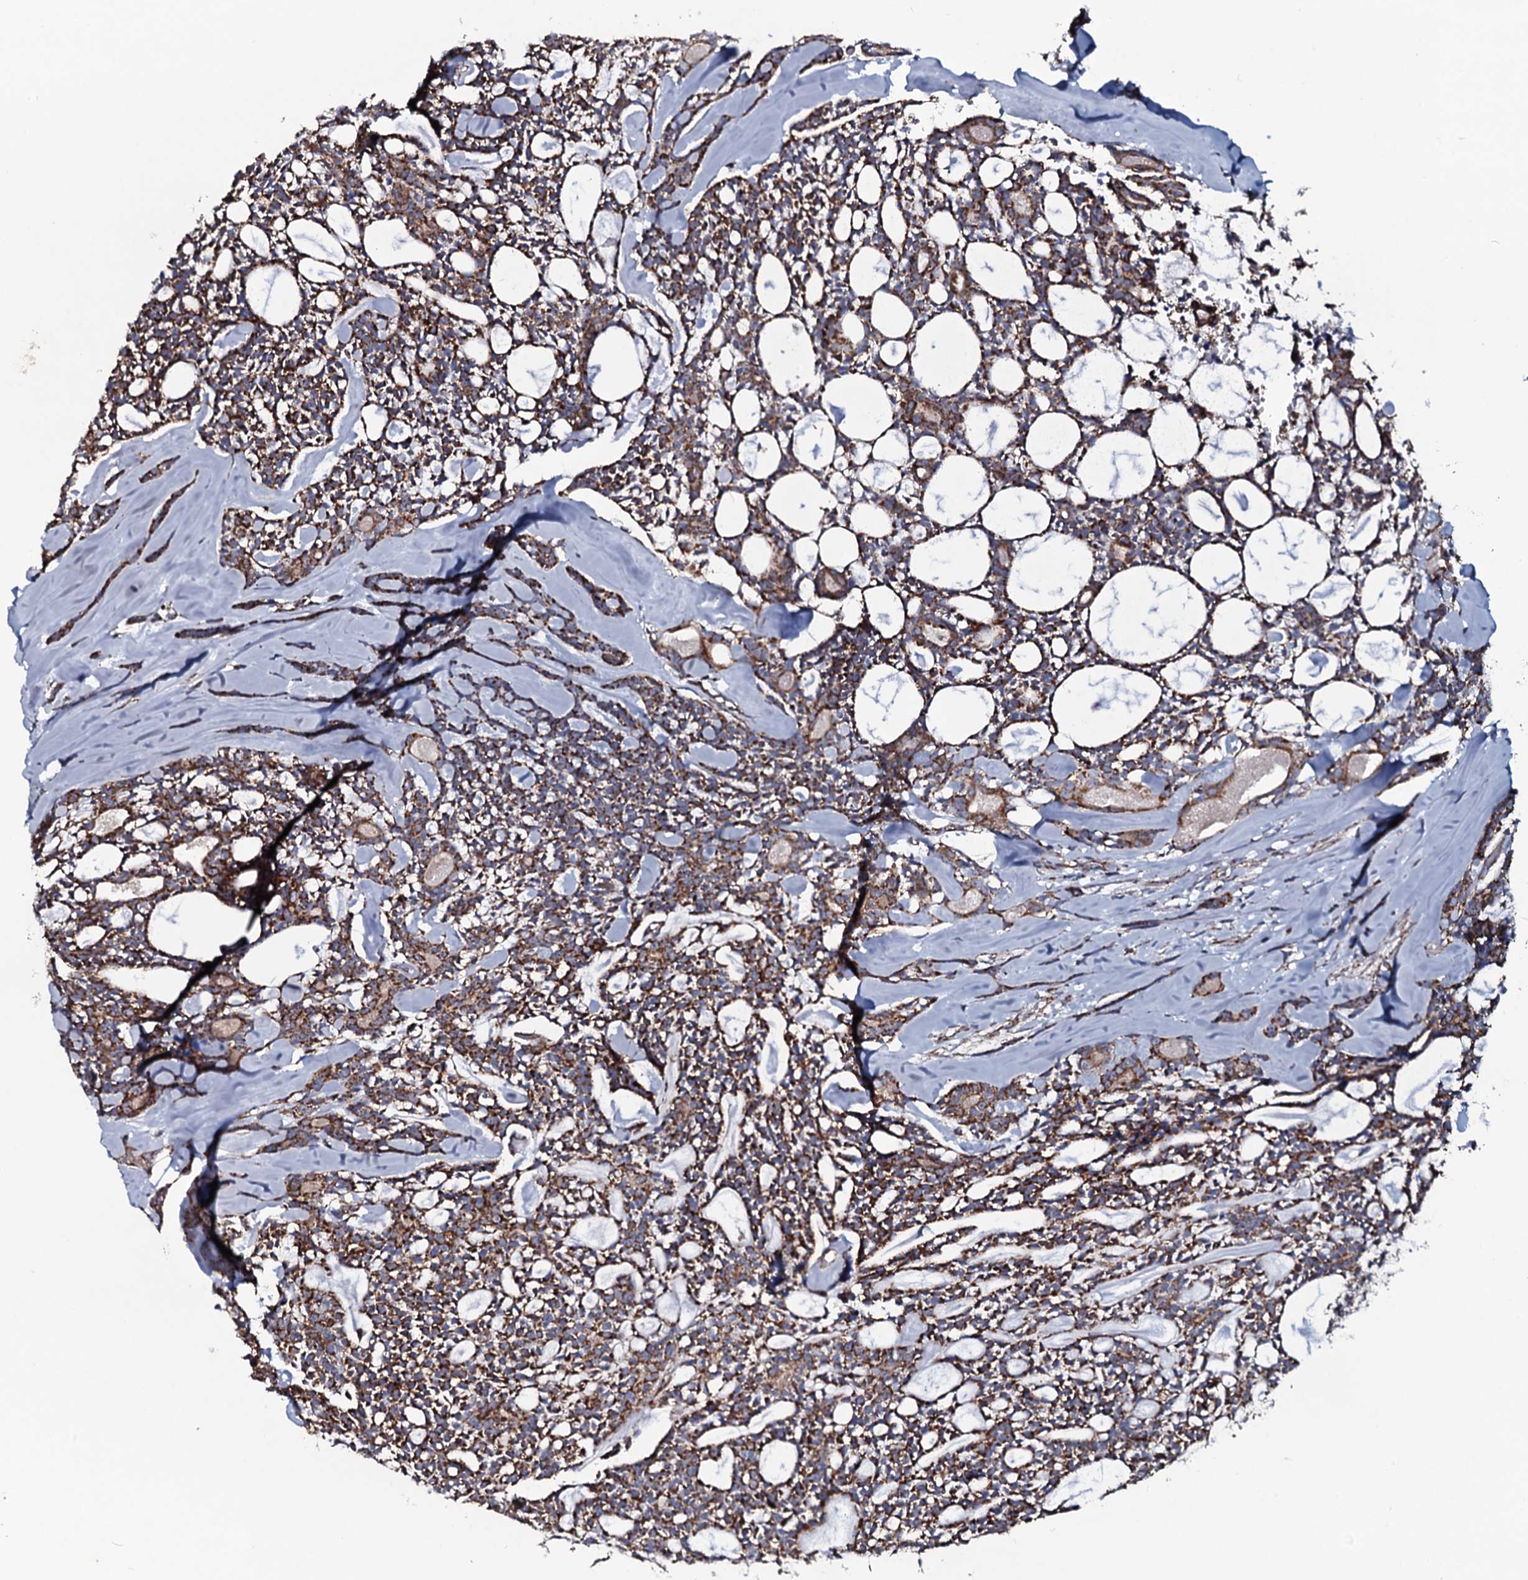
{"staining": {"intensity": "strong", "quantity": ">75%", "location": "cytoplasmic/membranous"}, "tissue": "head and neck cancer", "cell_type": "Tumor cells", "image_type": "cancer", "snomed": [{"axis": "morphology", "description": "Adenocarcinoma, NOS"}, {"axis": "topography", "description": "Salivary gland"}, {"axis": "topography", "description": "Head-Neck"}], "caption": "Protein staining exhibits strong cytoplasmic/membranous positivity in approximately >75% of tumor cells in head and neck cancer. The staining was performed using DAB, with brown indicating positive protein expression. Nuclei are stained blue with hematoxylin.", "gene": "EVC2", "patient": {"sex": "male", "age": 55}}